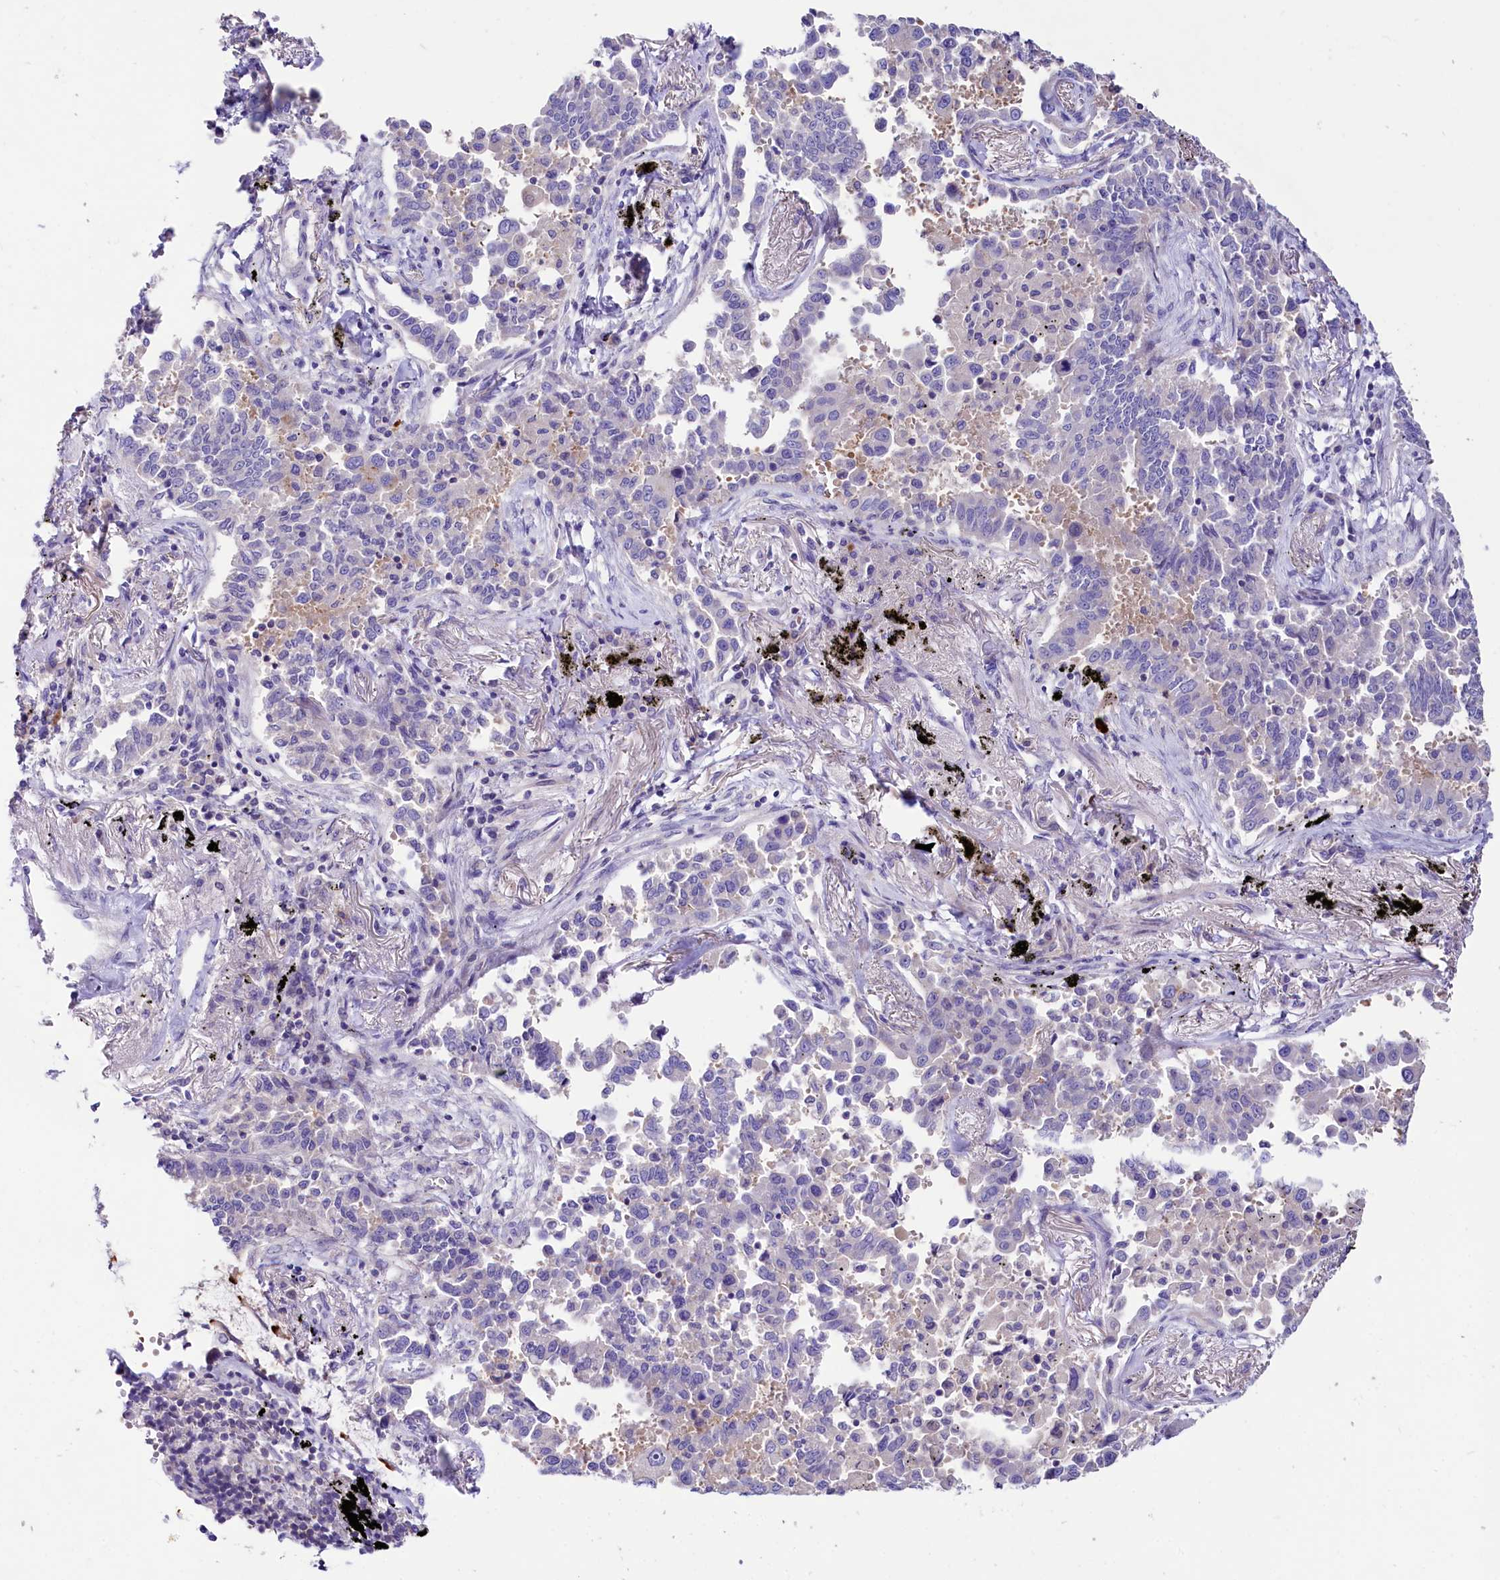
{"staining": {"intensity": "negative", "quantity": "none", "location": "none"}, "tissue": "lung cancer", "cell_type": "Tumor cells", "image_type": "cancer", "snomed": [{"axis": "morphology", "description": "Adenocarcinoma, NOS"}, {"axis": "topography", "description": "Lung"}], "caption": "This is a histopathology image of immunohistochemistry (IHC) staining of lung adenocarcinoma, which shows no positivity in tumor cells.", "gene": "ABHD5", "patient": {"sex": "male", "age": 67}}